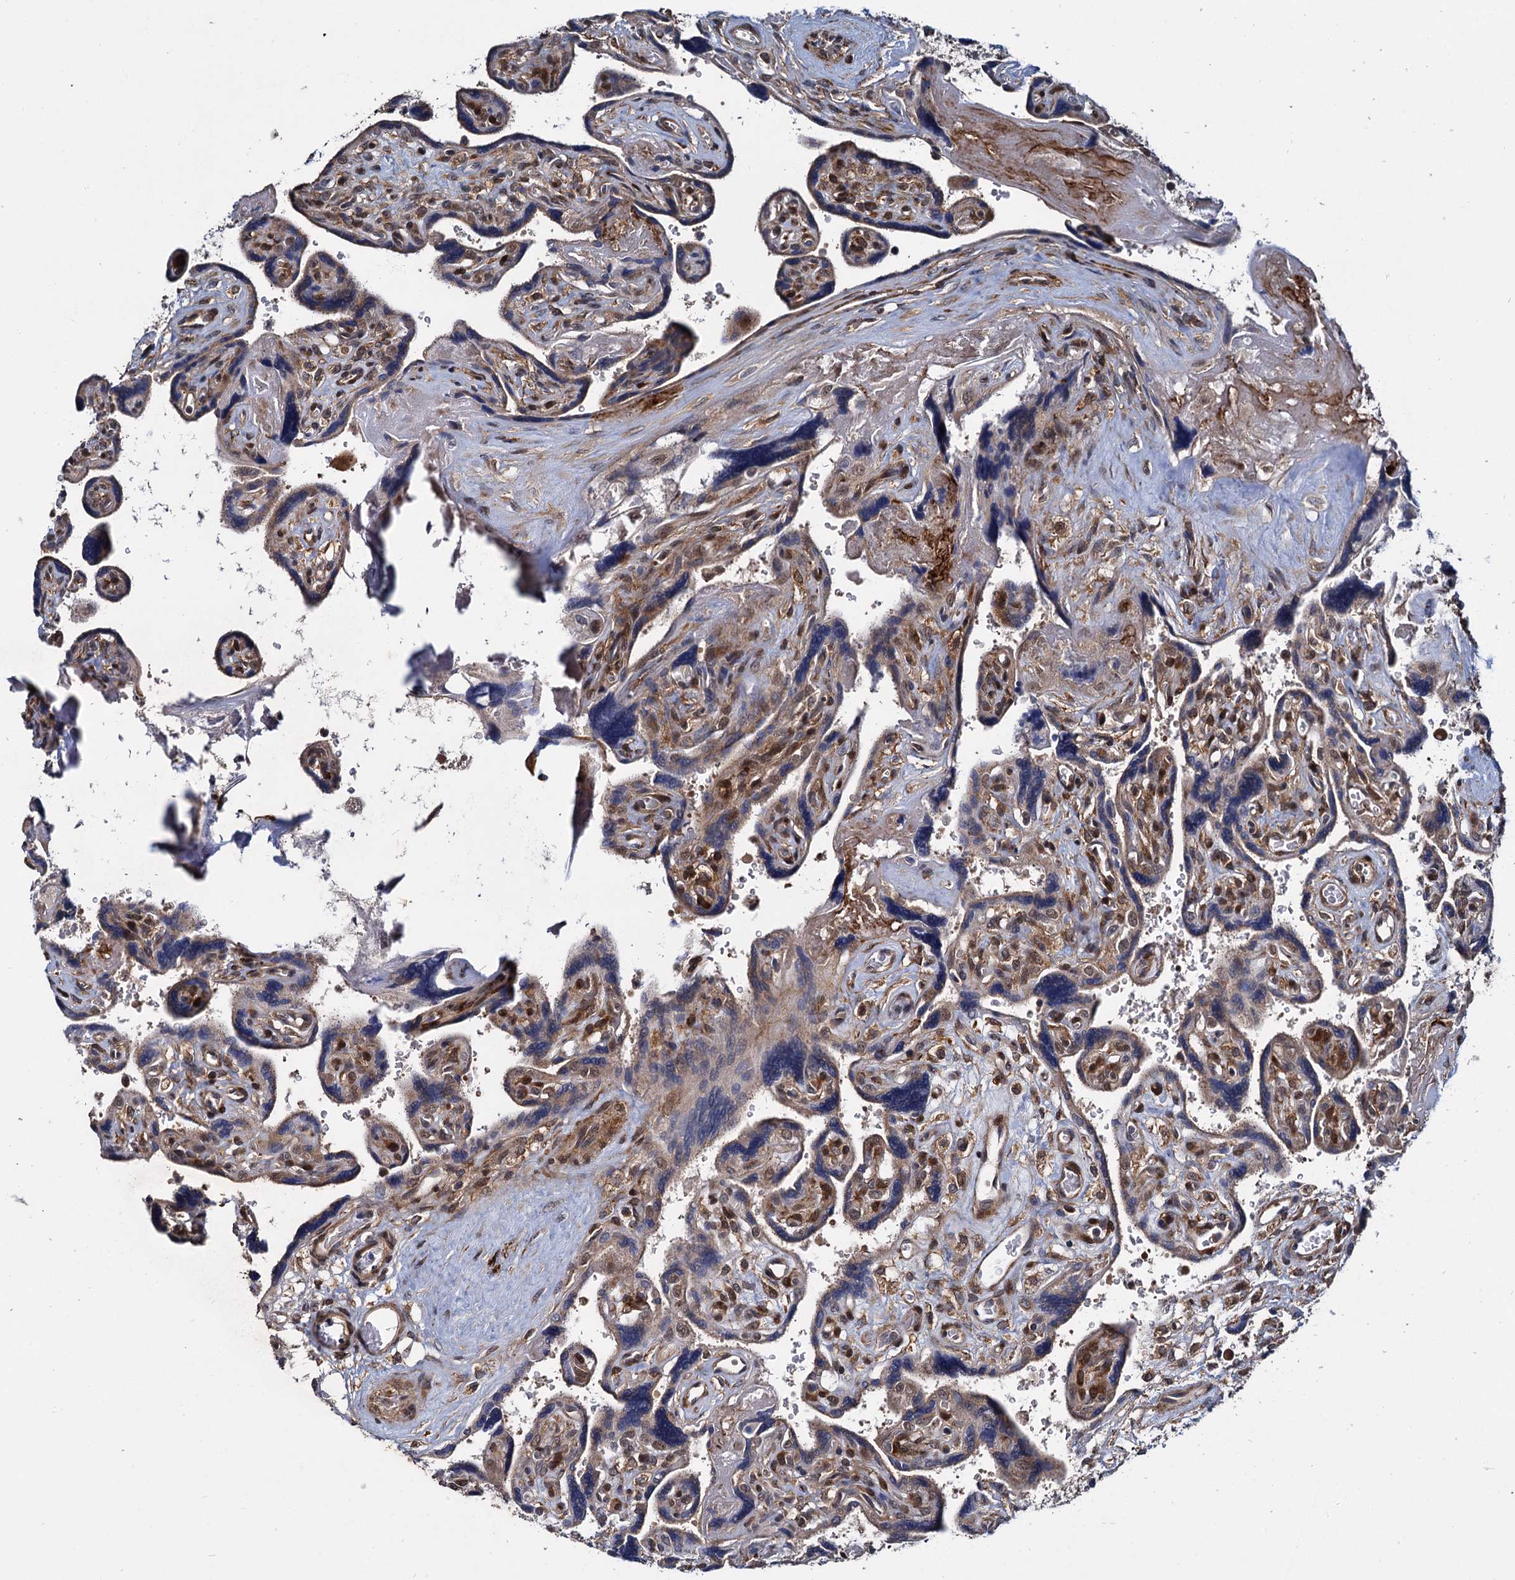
{"staining": {"intensity": "moderate", "quantity": ">75%", "location": "cytoplasmic/membranous"}, "tissue": "placenta", "cell_type": "Trophoblastic cells", "image_type": "normal", "snomed": [{"axis": "morphology", "description": "Normal tissue, NOS"}, {"axis": "topography", "description": "Placenta"}], "caption": "DAB immunohistochemical staining of normal placenta reveals moderate cytoplasmic/membranous protein staining in approximately >75% of trophoblastic cells.", "gene": "ARHGAP42", "patient": {"sex": "female", "age": 39}}